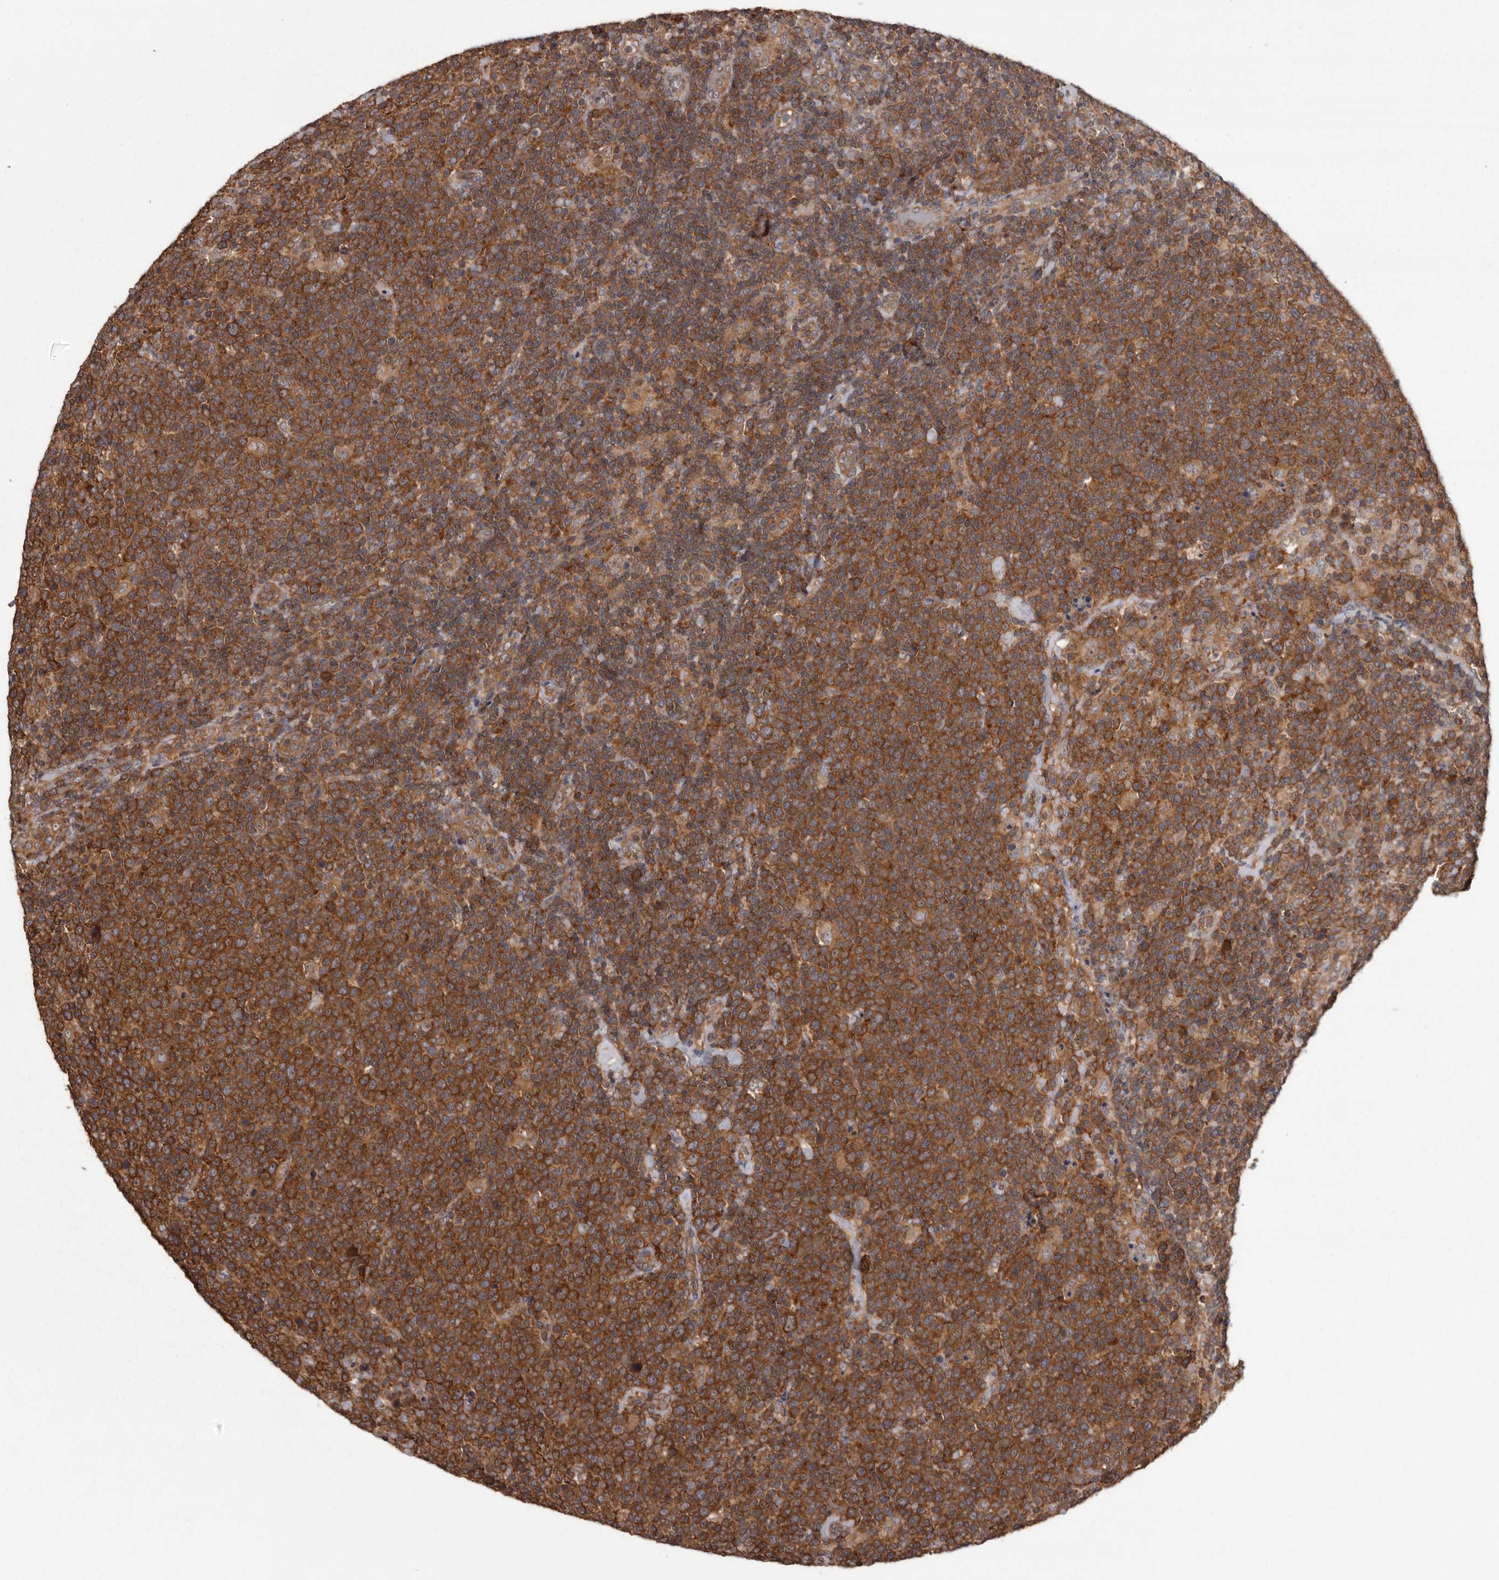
{"staining": {"intensity": "strong", "quantity": ">75%", "location": "cytoplasmic/membranous"}, "tissue": "lymphoma", "cell_type": "Tumor cells", "image_type": "cancer", "snomed": [{"axis": "morphology", "description": "Malignant lymphoma, non-Hodgkin's type, High grade"}, {"axis": "topography", "description": "Lymph node"}], "caption": "Lymphoma stained with DAB (3,3'-diaminobenzidine) immunohistochemistry reveals high levels of strong cytoplasmic/membranous positivity in approximately >75% of tumor cells.", "gene": "DARS1", "patient": {"sex": "male", "age": 61}}